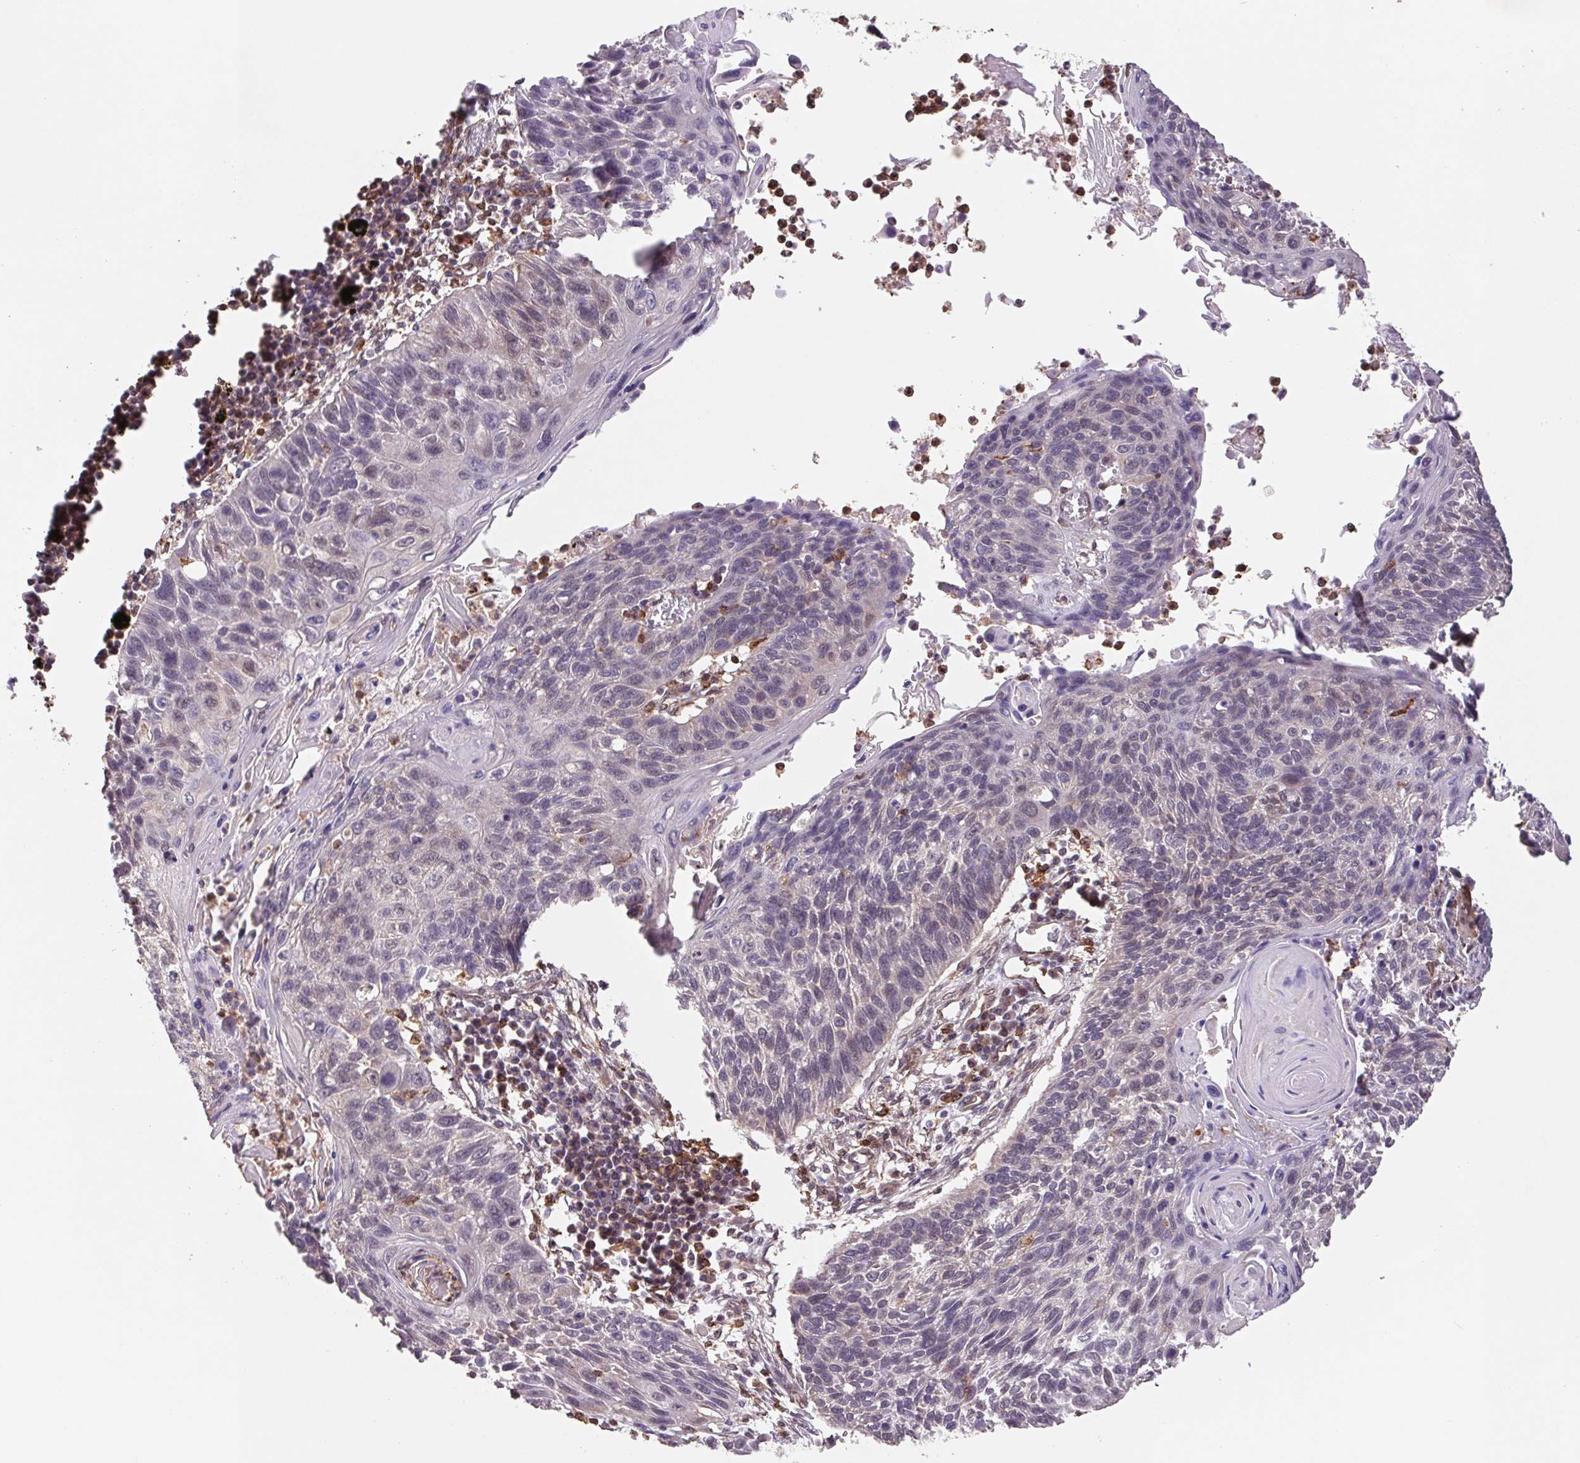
{"staining": {"intensity": "negative", "quantity": "none", "location": "none"}, "tissue": "lung cancer", "cell_type": "Tumor cells", "image_type": "cancer", "snomed": [{"axis": "morphology", "description": "Squamous cell carcinoma, NOS"}, {"axis": "topography", "description": "Lung"}], "caption": "Tumor cells are negative for brown protein staining in lung cancer (squamous cell carcinoma). (Brightfield microscopy of DAB (3,3'-diaminobenzidine) IHC at high magnification).", "gene": "URM1", "patient": {"sex": "male", "age": 78}}